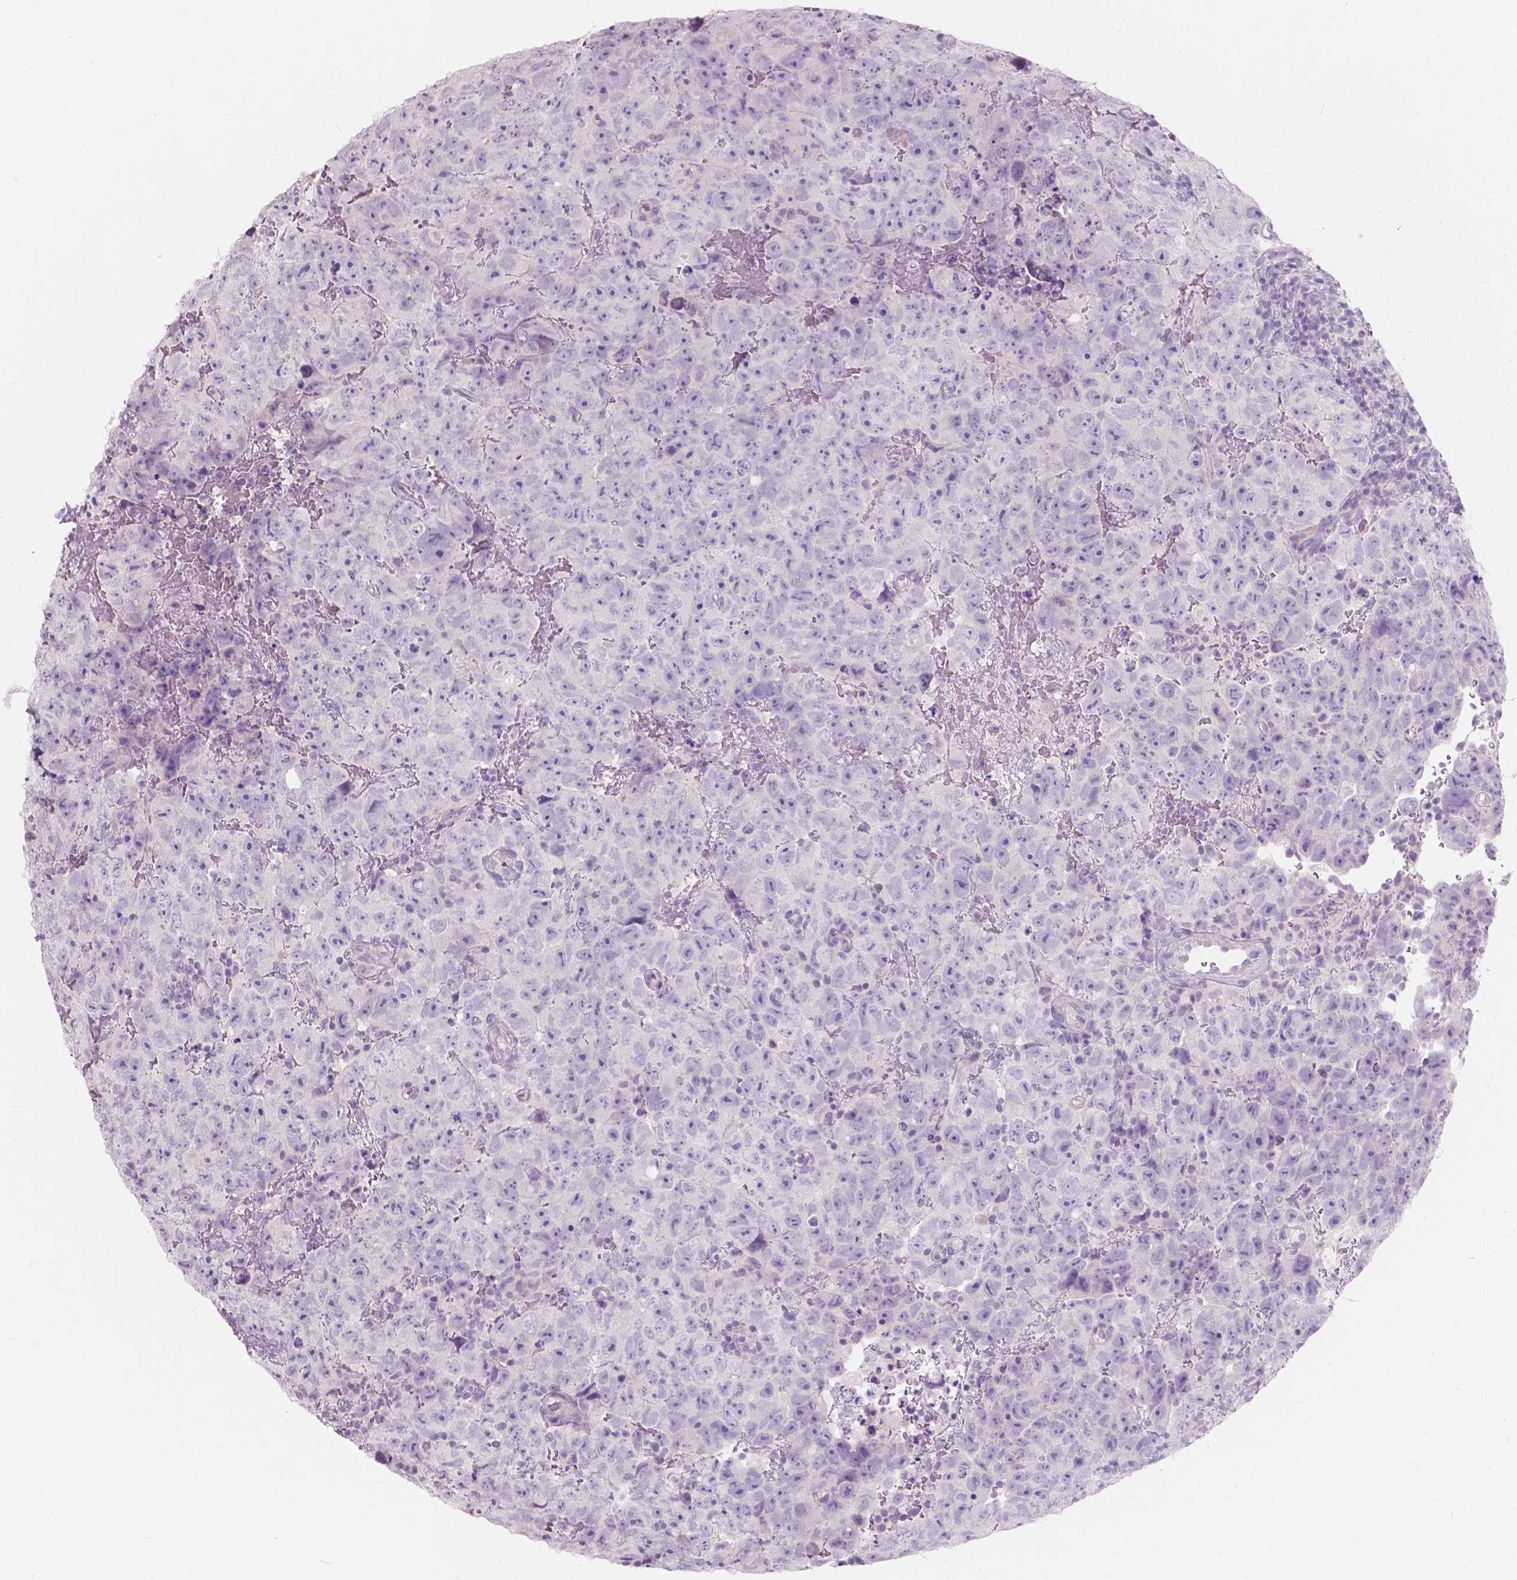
{"staining": {"intensity": "negative", "quantity": "none", "location": "none"}, "tissue": "testis cancer", "cell_type": "Tumor cells", "image_type": "cancer", "snomed": [{"axis": "morphology", "description": "Carcinoma, Embryonal, NOS"}, {"axis": "topography", "description": "Testis"}], "caption": "Immunohistochemical staining of human embryonal carcinoma (testis) displays no significant expression in tumor cells.", "gene": "AWAT1", "patient": {"sex": "male", "age": 24}}